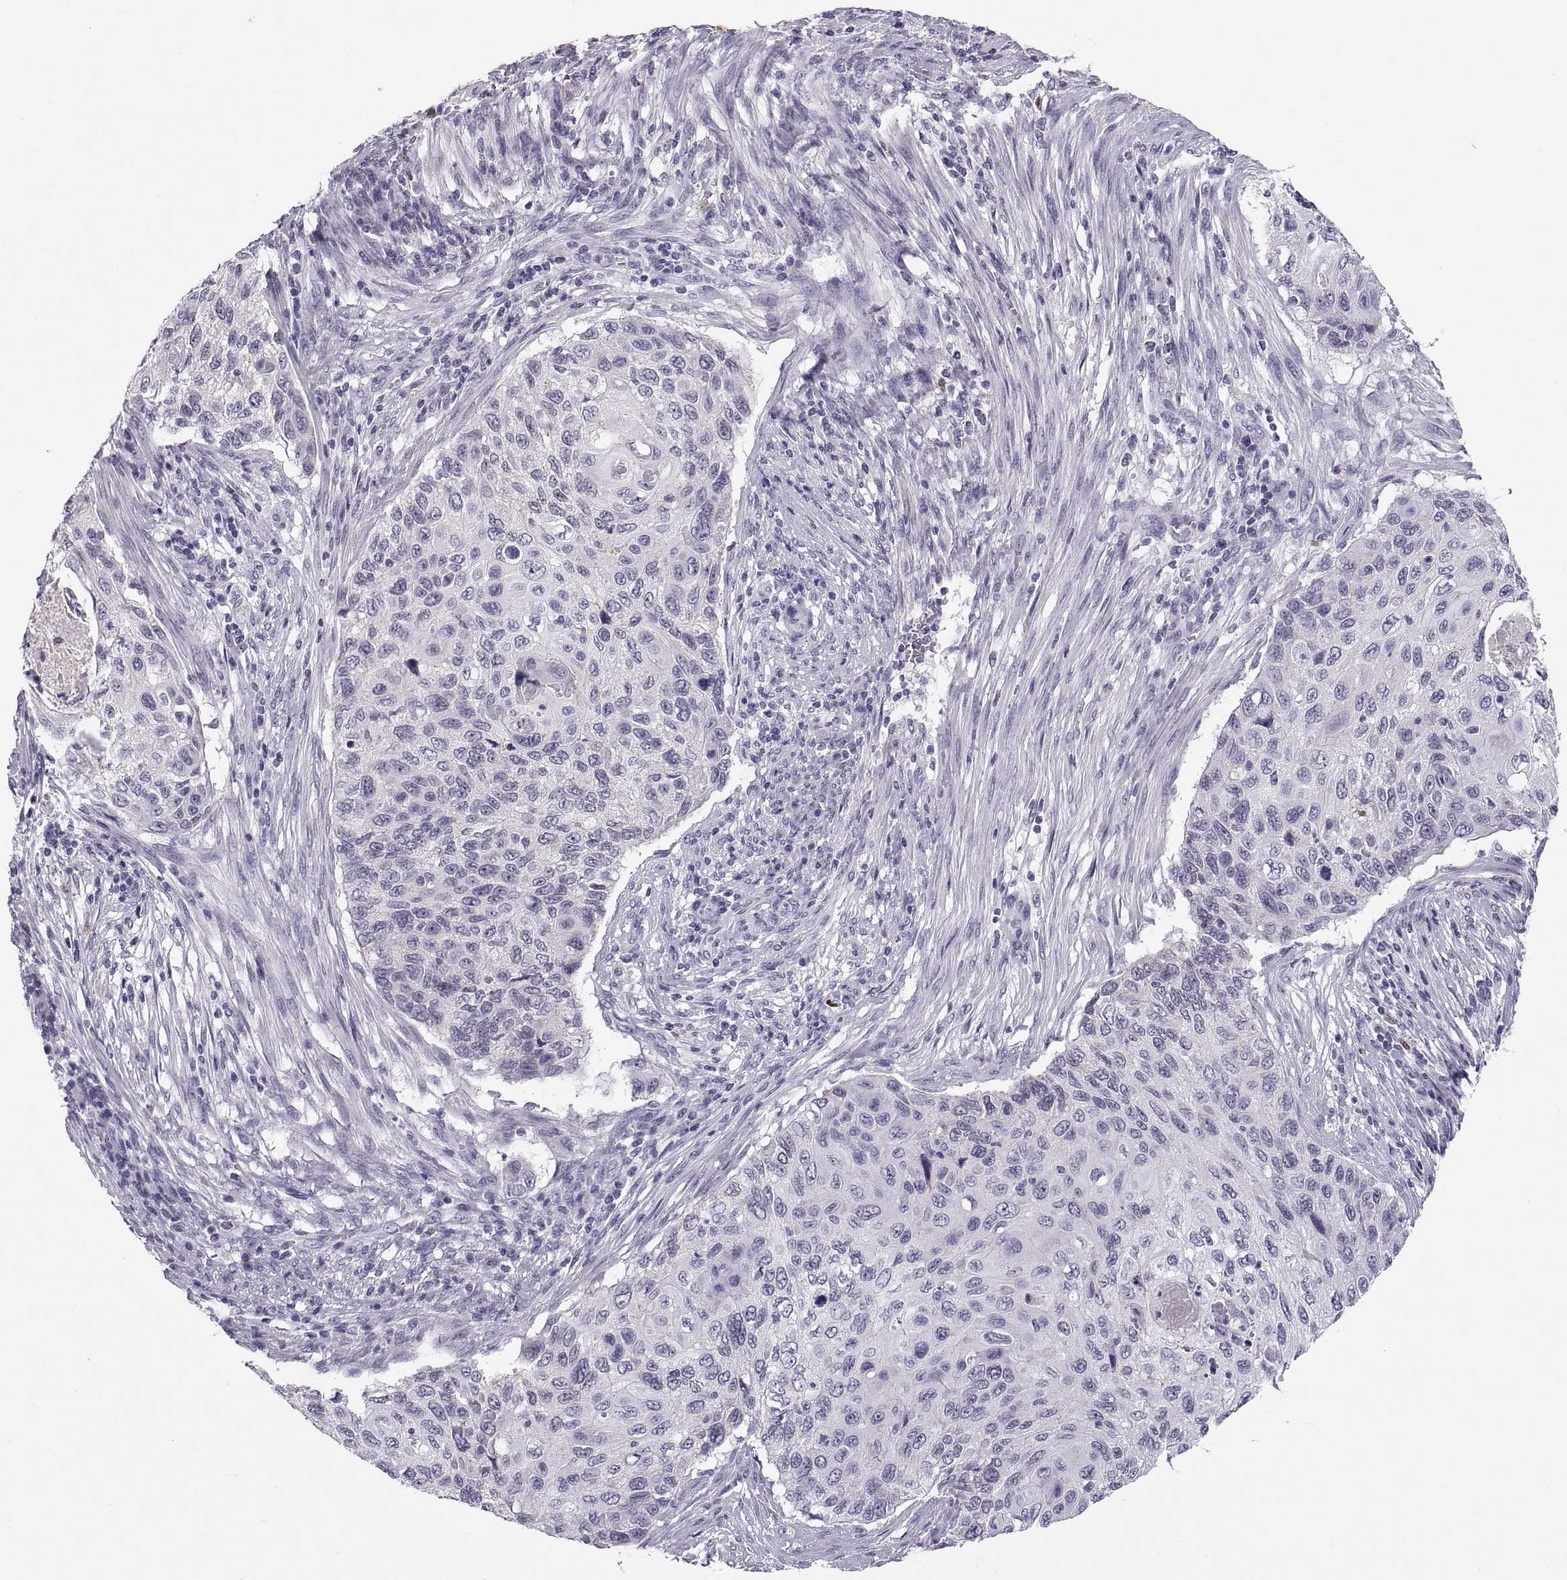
{"staining": {"intensity": "negative", "quantity": "none", "location": "none"}, "tissue": "cervical cancer", "cell_type": "Tumor cells", "image_type": "cancer", "snomed": [{"axis": "morphology", "description": "Squamous cell carcinoma, NOS"}, {"axis": "topography", "description": "Cervix"}], "caption": "An IHC histopathology image of cervical cancer (squamous cell carcinoma) is shown. There is no staining in tumor cells of cervical cancer (squamous cell carcinoma).", "gene": "QRICH2", "patient": {"sex": "female", "age": 70}}